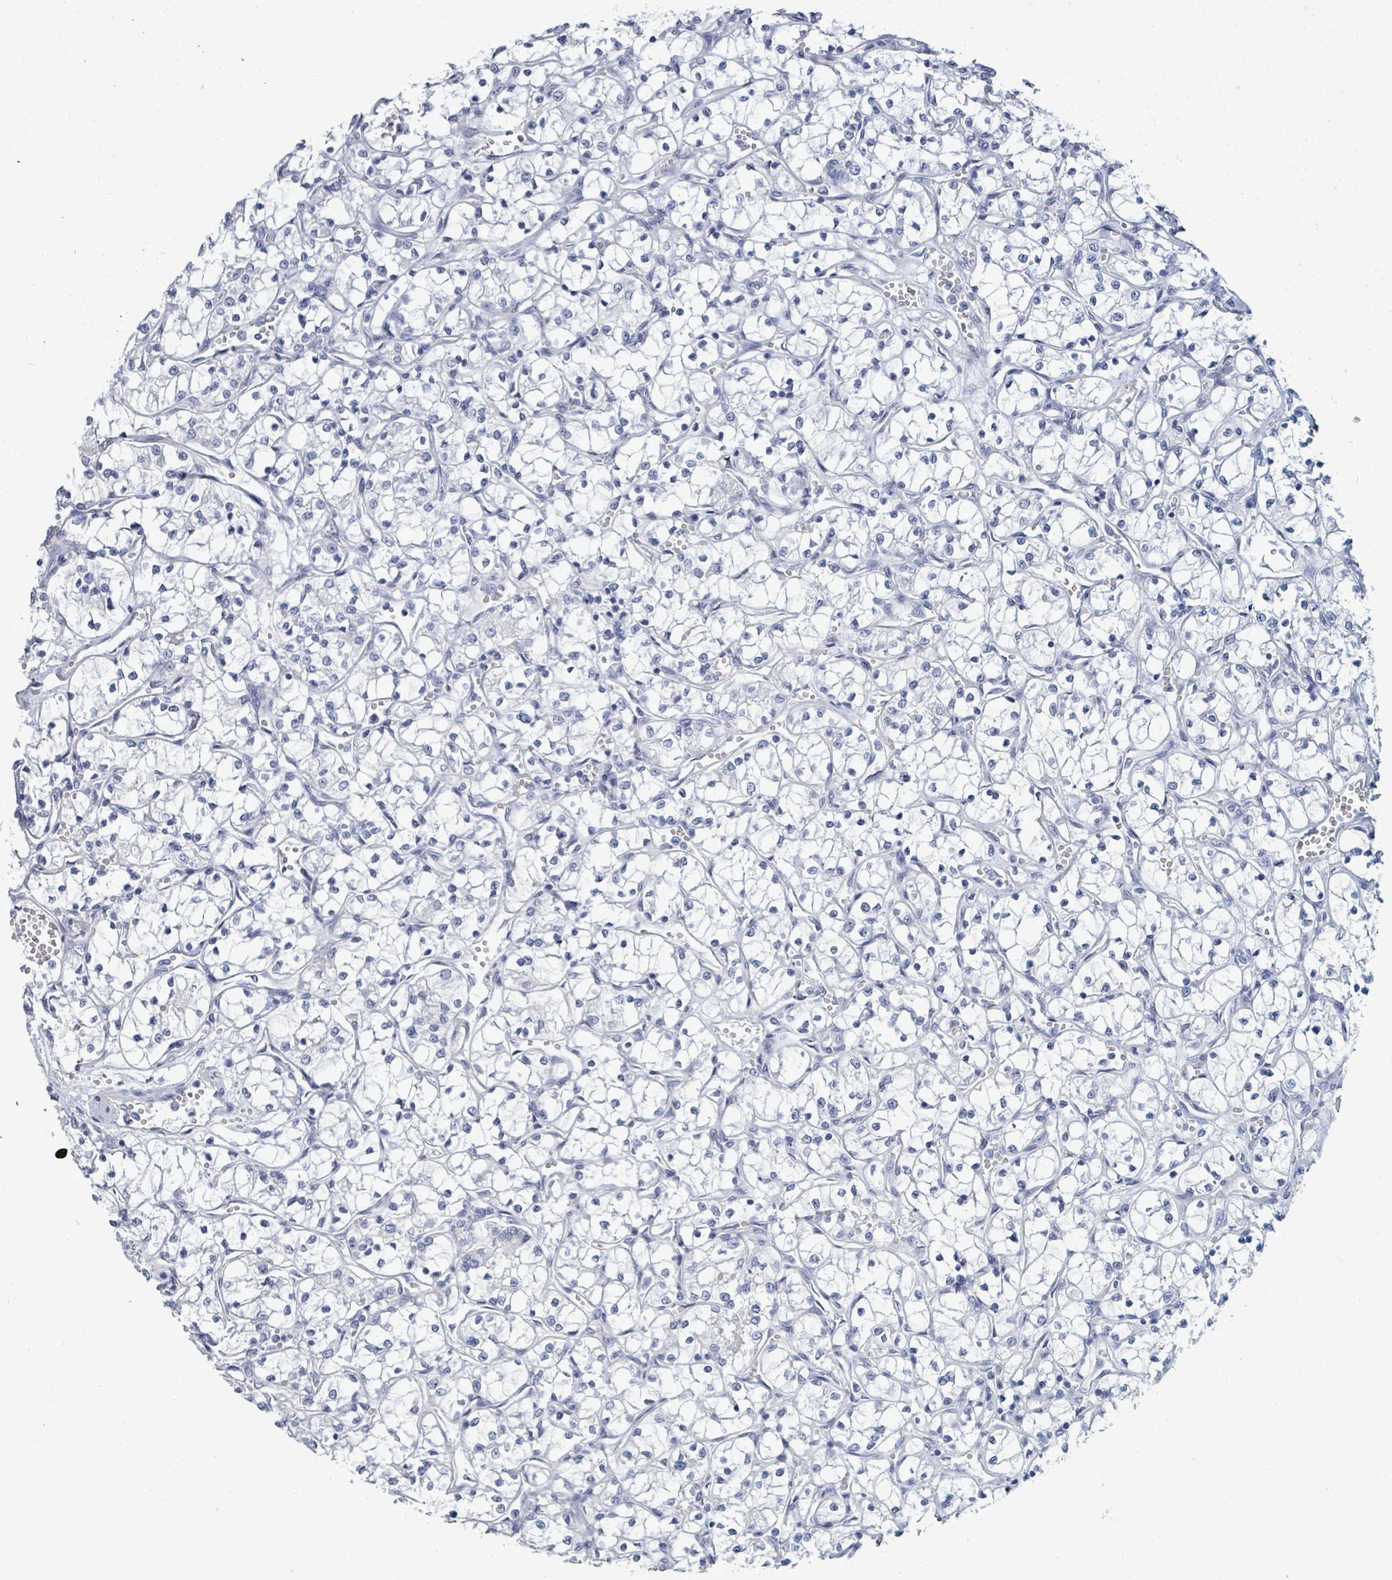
{"staining": {"intensity": "negative", "quantity": "none", "location": "none"}, "tissue": "renal cancer", "cell_type": "Tumor cells", "image_type": "cancer", "snomed": [{"axis": "morphology", "description": "Adenocarcinoma, NOS"}, {"axis": "topography", "description": "Kidney"}], "caption": "Tumor cells are negative for protein expression in human adenocarcinoma (renal).", "gene": "ZNF771", "patient": {"sex": "female", "age": 69}}